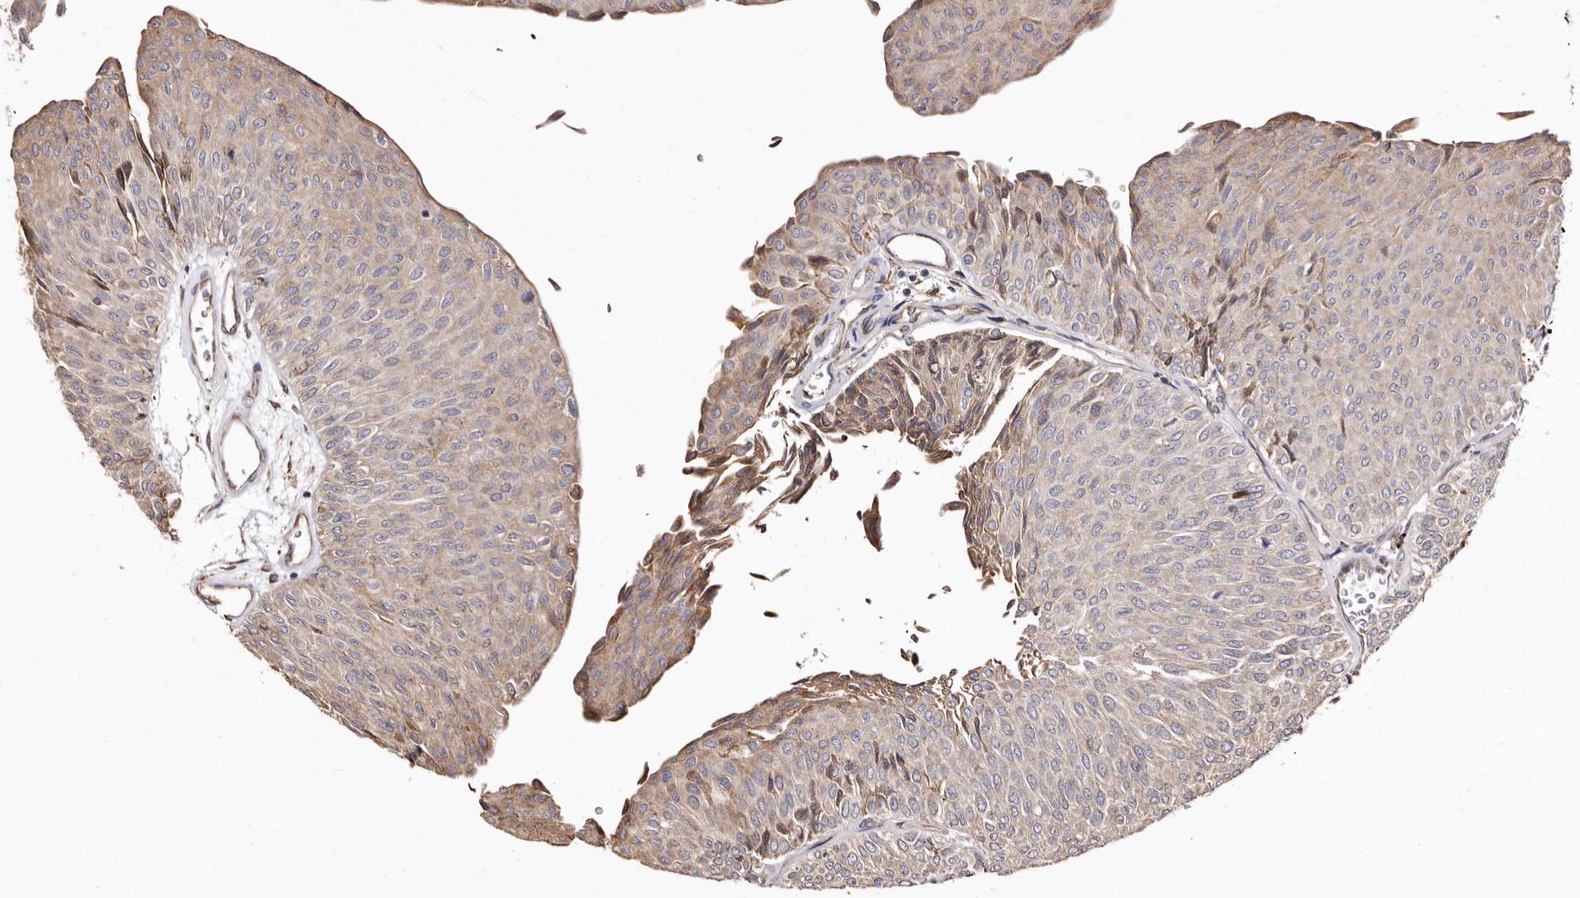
{"staining": {"intensity": "weak", "quantity": ">75%", "location": "cytoplasmic/membranous"}, "tissue": "urothelial cancer", "cell_type": "Tumor cells", "image_type": "cancer", "snomed": [{"axis": "morphology", "description": "Urothelial carcinoma, Low grade"}, {"axis": "topography", "description": "Urinary bladder"}], "caption": "Immunohistochemistry (IHC) micrograph of neoplastic tissue: urothelial carcinoma (low-grade) stained using immunohistochemistry displays low levels of weak protein expression localized specifically in the cytoplasmic/membranous of tumor cells, appearing as a cytoplasmic/membranous brown color.", "gene": "ACBD6", "patient": {"sex": "male", "age": 78}}